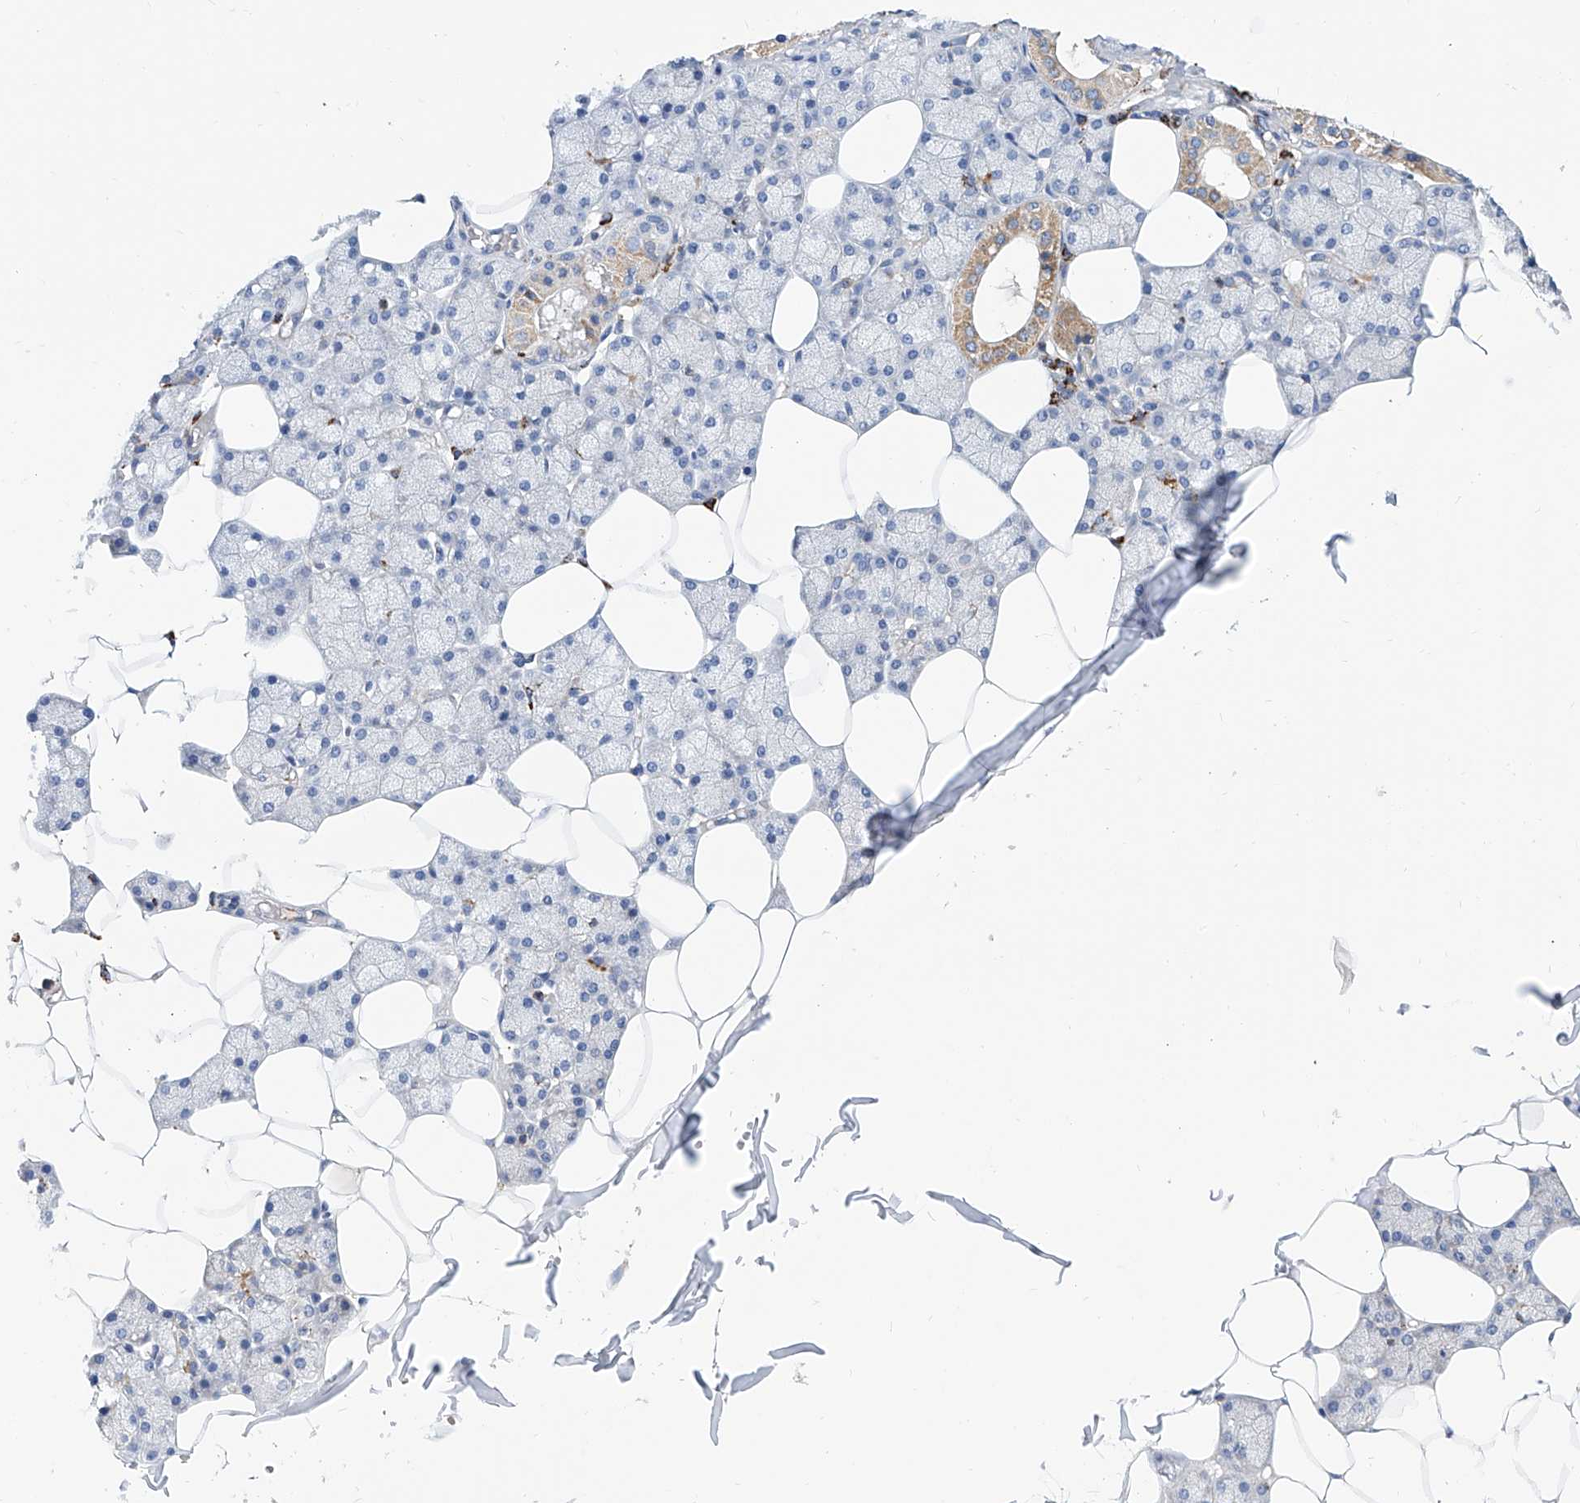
{"staining": {"intensity": "moderate", "quantity": "<25%", "location": "cytoplasmic/membranous"}, "tissue": "salivary gland", "cell_type": "Glandular cells", "image_type": "normal", "snomed": [{"axis": "morphology", "description": "Normal tissue, NOS"}, {"axis": "topography", "description": "Salivary gland"}], "caption": "IHC (DAB (3,3'-diaminobenzidine)) staining of unremarkable salivary gland exhibits moderate cytoplasmic/membranous protein positivity in approximately <25% of glandular cells.", "gene": "CPNE5", "patient": {"sex": "male", "age": 62}}